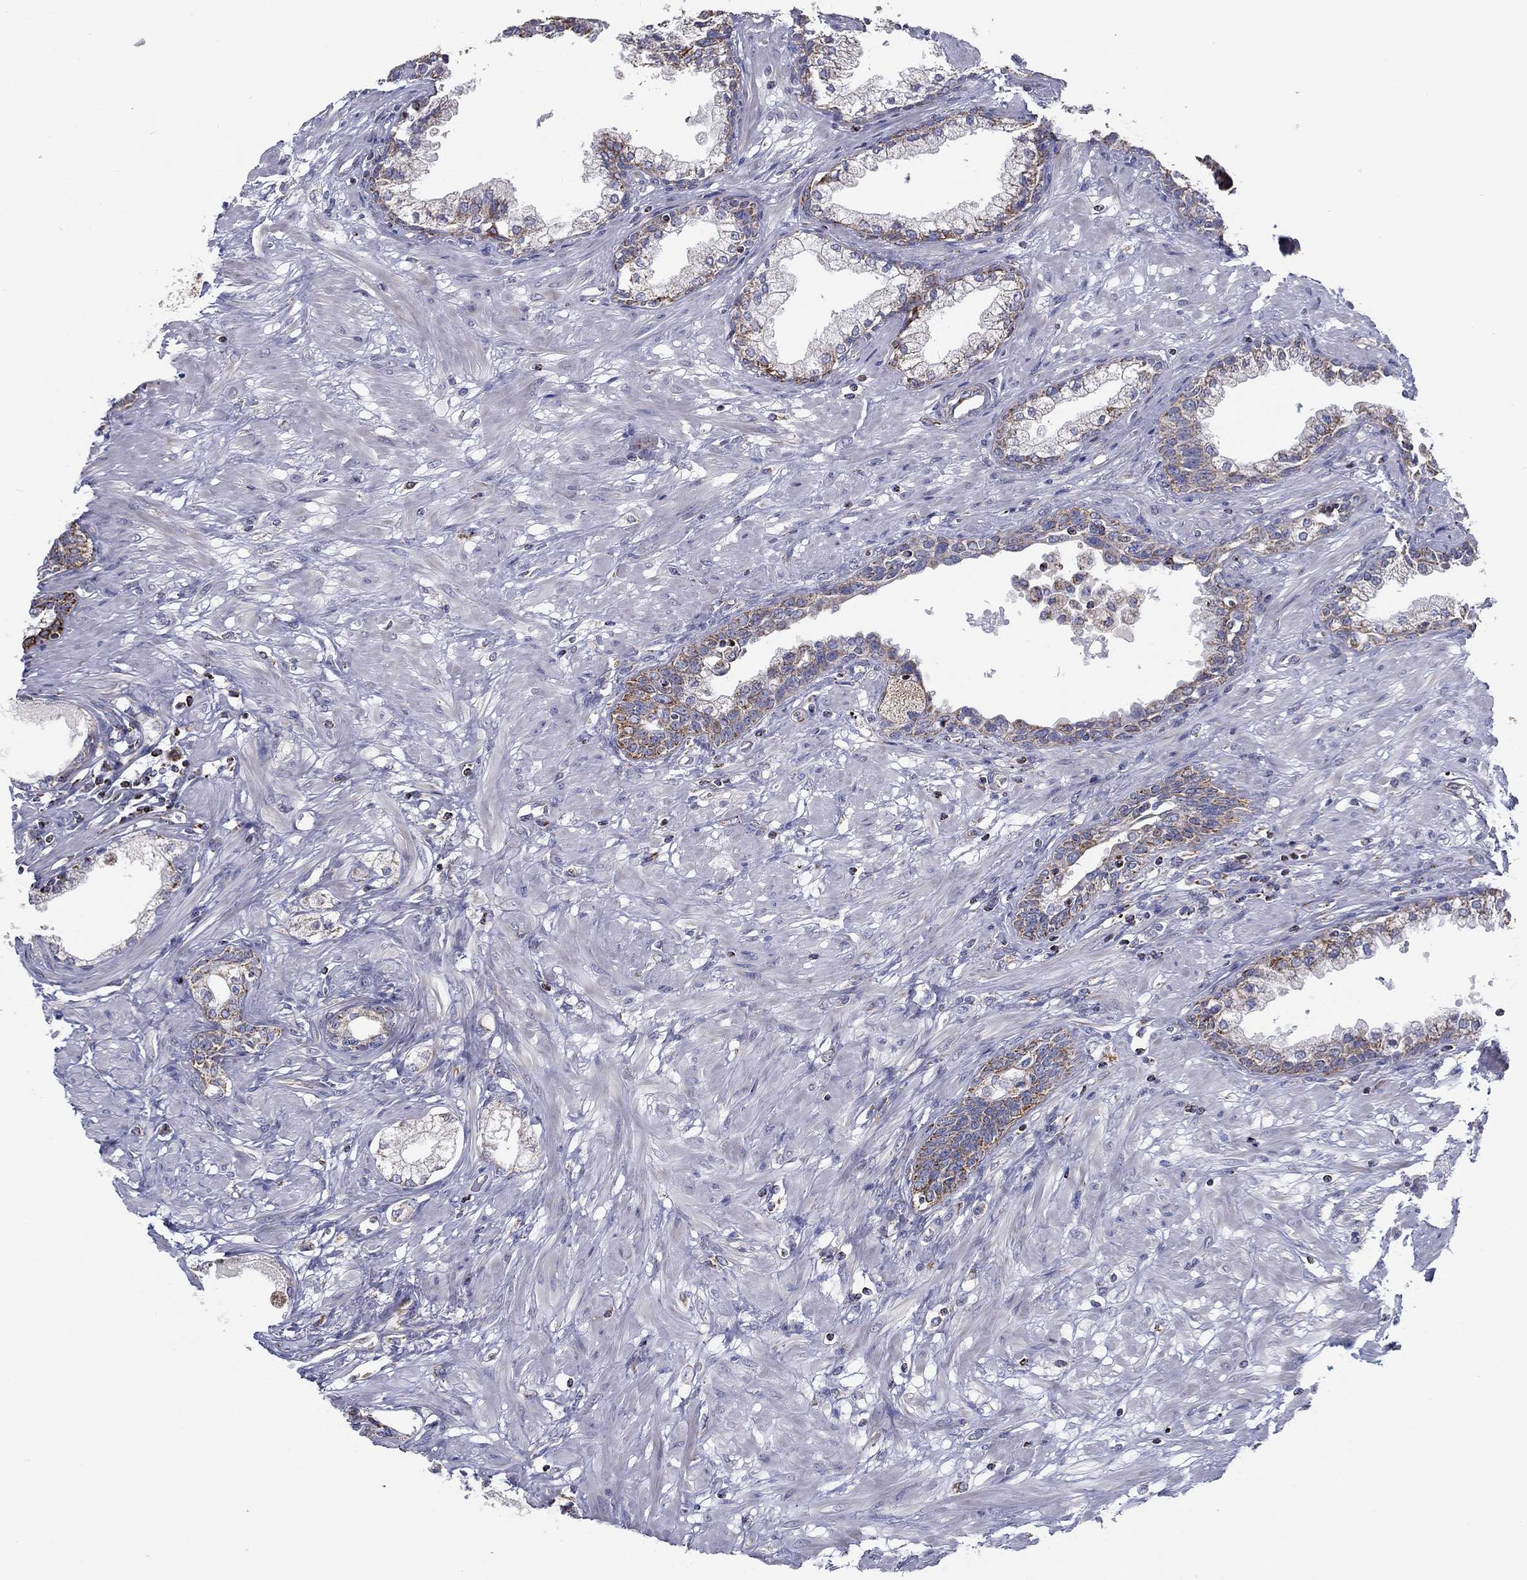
{"staining": {"intensity": "moderate", "quantity": "25%-75%", "location": "cytoplasmic/membranous"}, "tissue": "prostate", "cell_type": "Glandular cells", "image_type": "normal", "snomed": [{"axis": "morphology", "description": "Normal tissue, NOS"}, {"axis": "topography", "description": "Prostate"}], "caption": "Protein analysis of normal prostate shows moderate cytoplasmic/membranous positivity in about 25%-75% of glandular cells. (DAB IHC, brown staining for protein, blue staining for nuclei).", "gene": "SFXN1", "patient": {"sex": "male", "age": 63}}